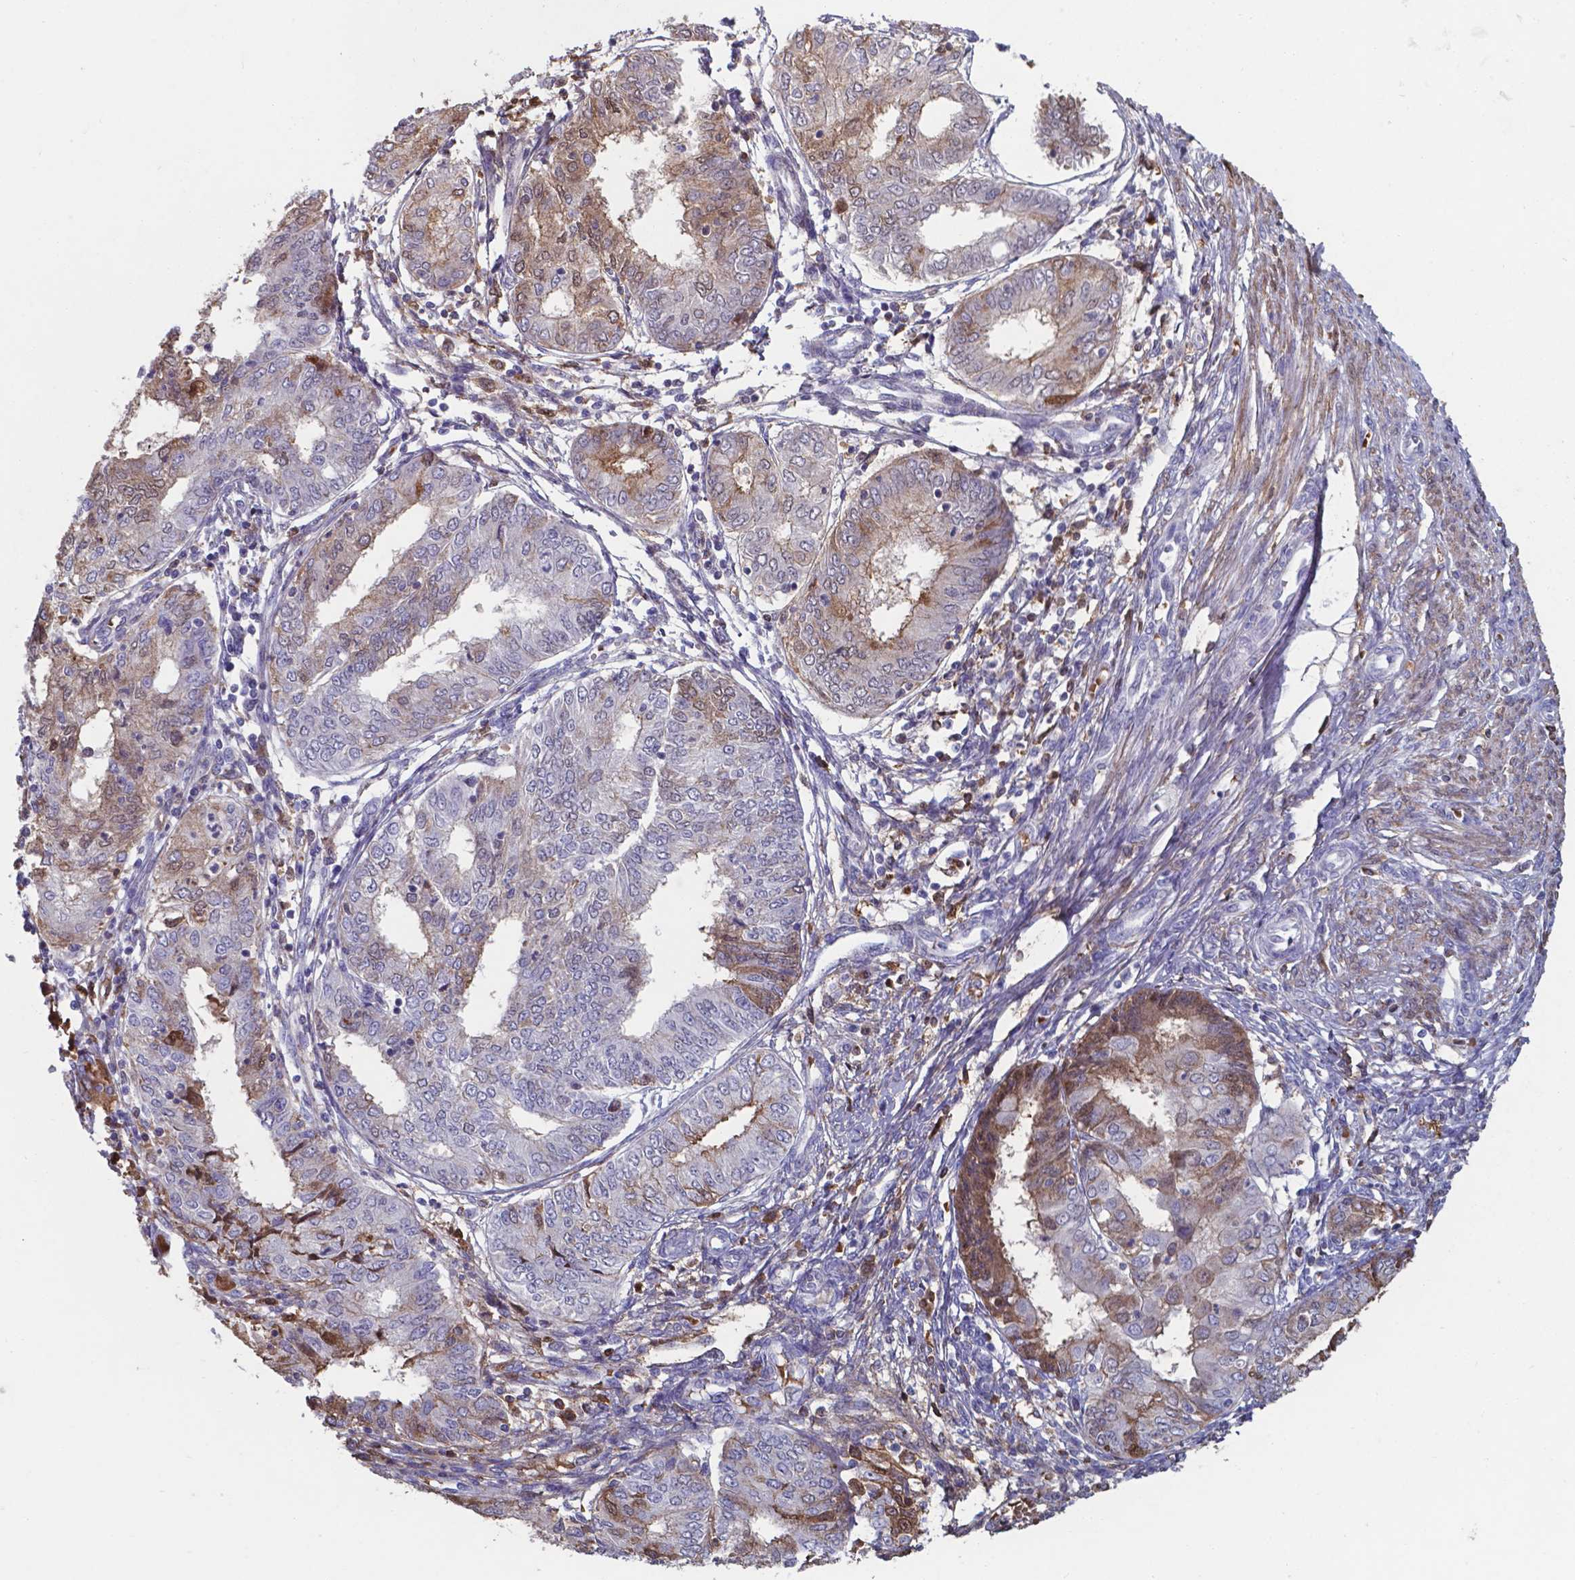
{"staining": {"intensity": "moderate", "quantity": "25%-75%", "location": "cytoplasmic/membranous"}, "tissue": "endometrial cancer", "cell_type": "Tumor cells", "image_type": "cancer", "snomed": [{"axis": "morphology", "description": "Adenocarcinoma, NOS"}, {"axis": "topography", "description": "Endometrium"}], "caption": "This is a histology image of immunohistochemistry (IHC) staining of adenocarcinoma (endometrial), which shows moderate expression in the cytoplasmic/membranous of tumor cells.", "gene": "SERPINA1", "patient": {"sex": "female", "age": 68}}